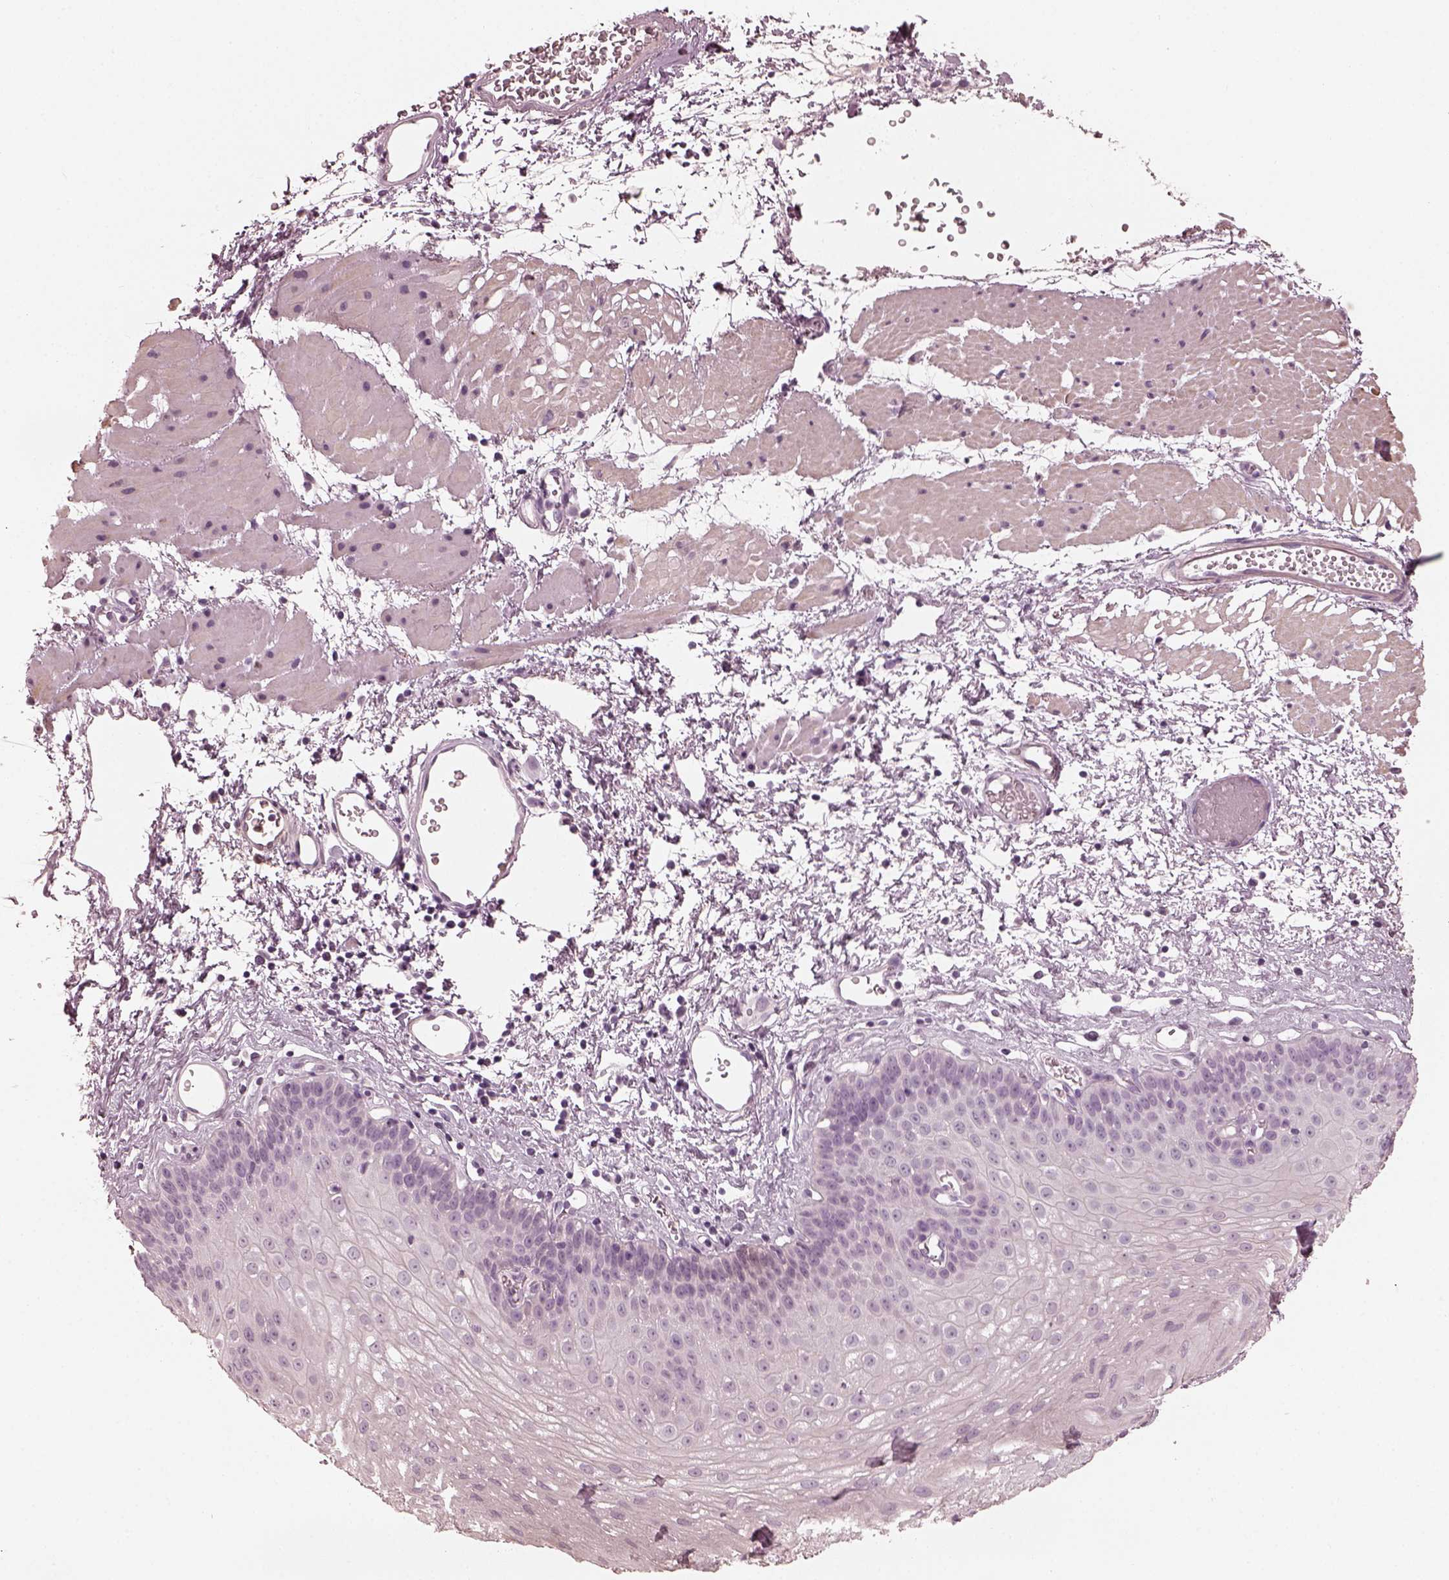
{"staining": {"intensity": "negative", "quantity": "none", "location": "none"}, "tissue": "esophagus", "cell_type": "Squamous epithelial cells", "image_type": "normal", "snomed": [{"axis": "morphology", "description": "Normal tissue, NOS"}, {"axis": "topography", "description": "Esophagus"}], "caption": "DAB (3,3'-diaminobenzidine) immunohistochemical staining of benign esophagus reveals no significant positivity in squamous epithelial cells.", "gene": "OPTC", "patient": {"sex": "female", "age": 62}}